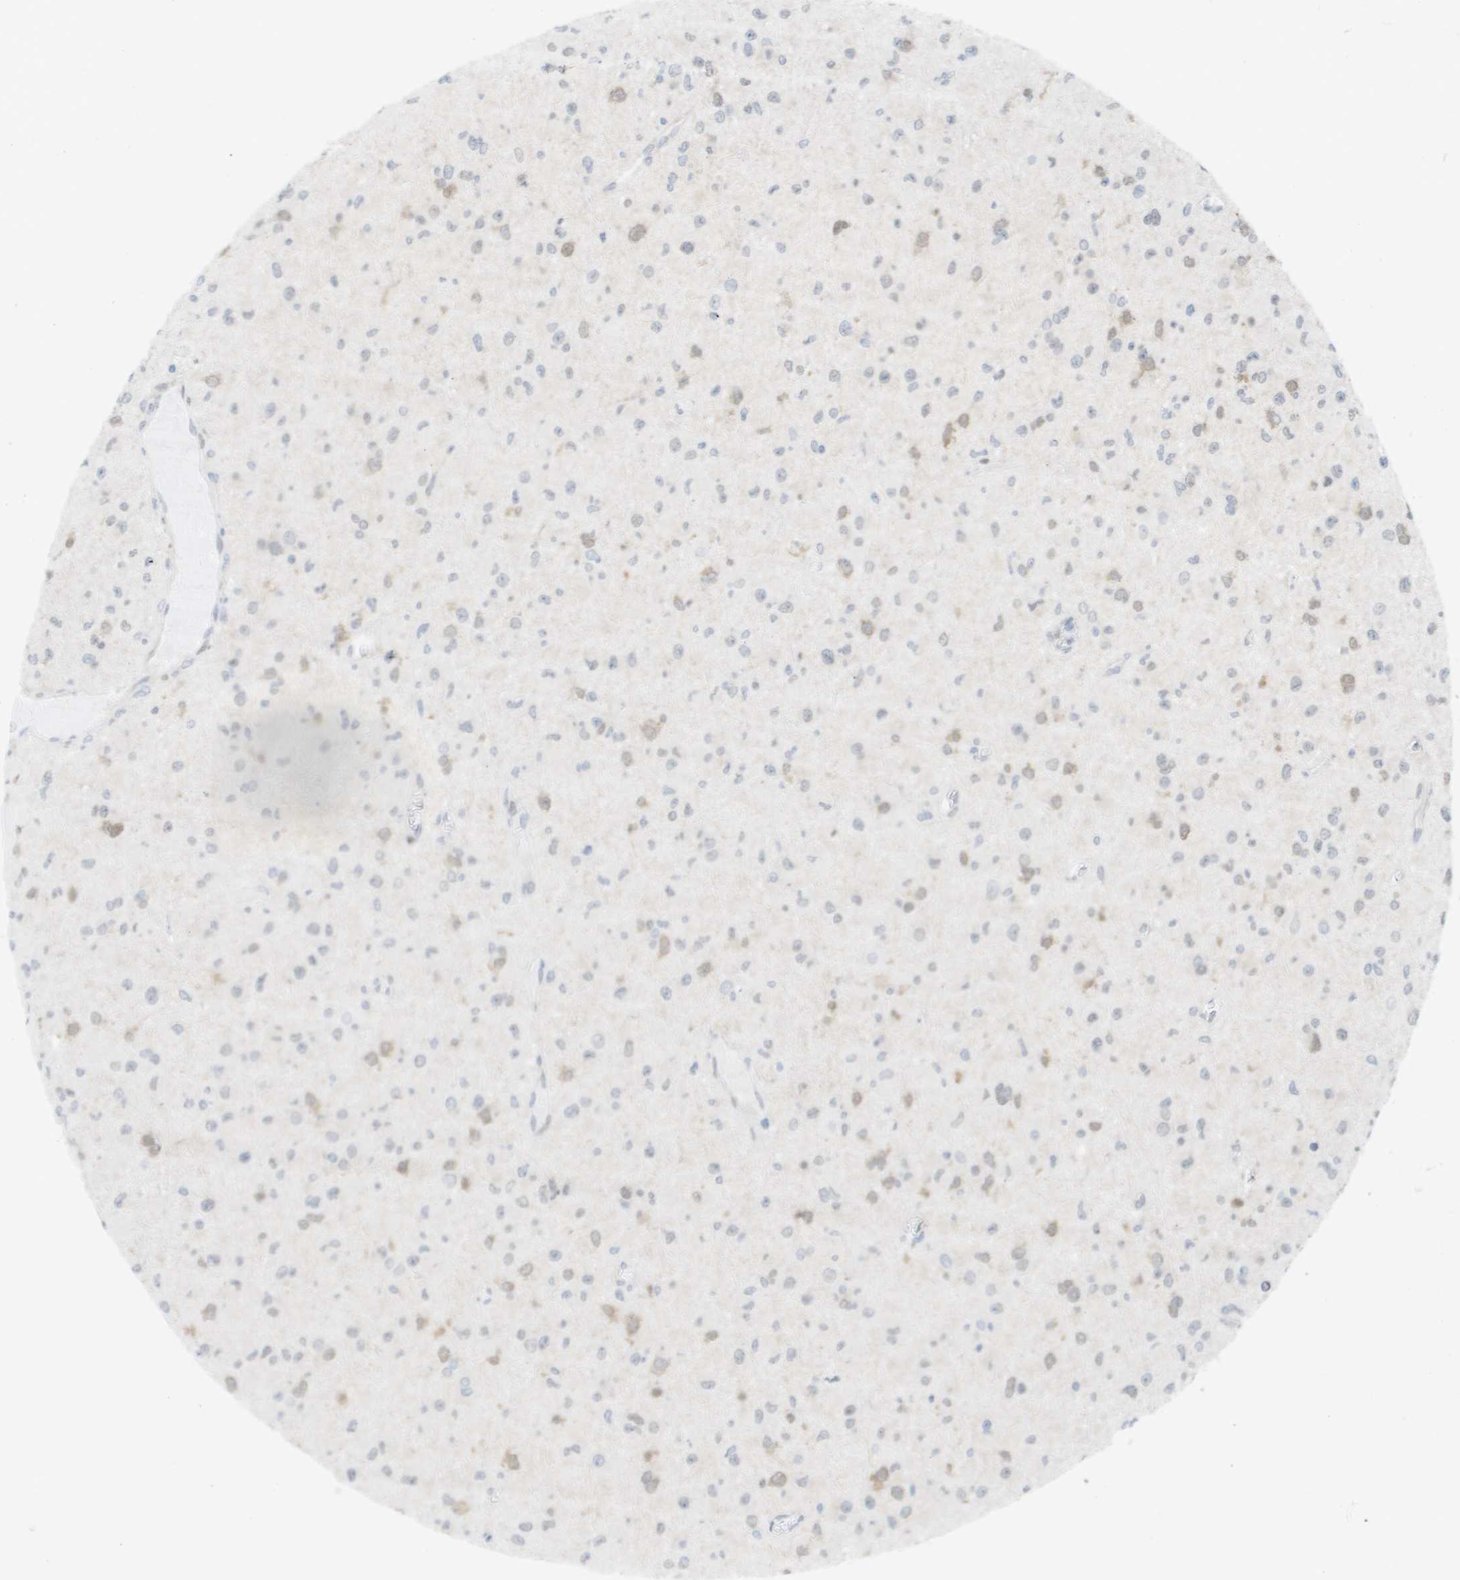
{"staining": {"intensity": "weak", "quantity": "25%-75%", "location": "cytoplasmic/membranous,nuclear"}, "tissue": "glioma", "cell_type": "Tumor cells", "image_type": "cancer", "snomed": [{"axis": "morphology", "description": "Glioma, malignant, Low grade"}, {"axis": "topography", "description": "Brain"}], "caption": "Glioma stained with a protein marker demonstrates weak staining in tumor cells.", "gene": "FKBP4", "patient": {"sex": "male", "age": 42}}